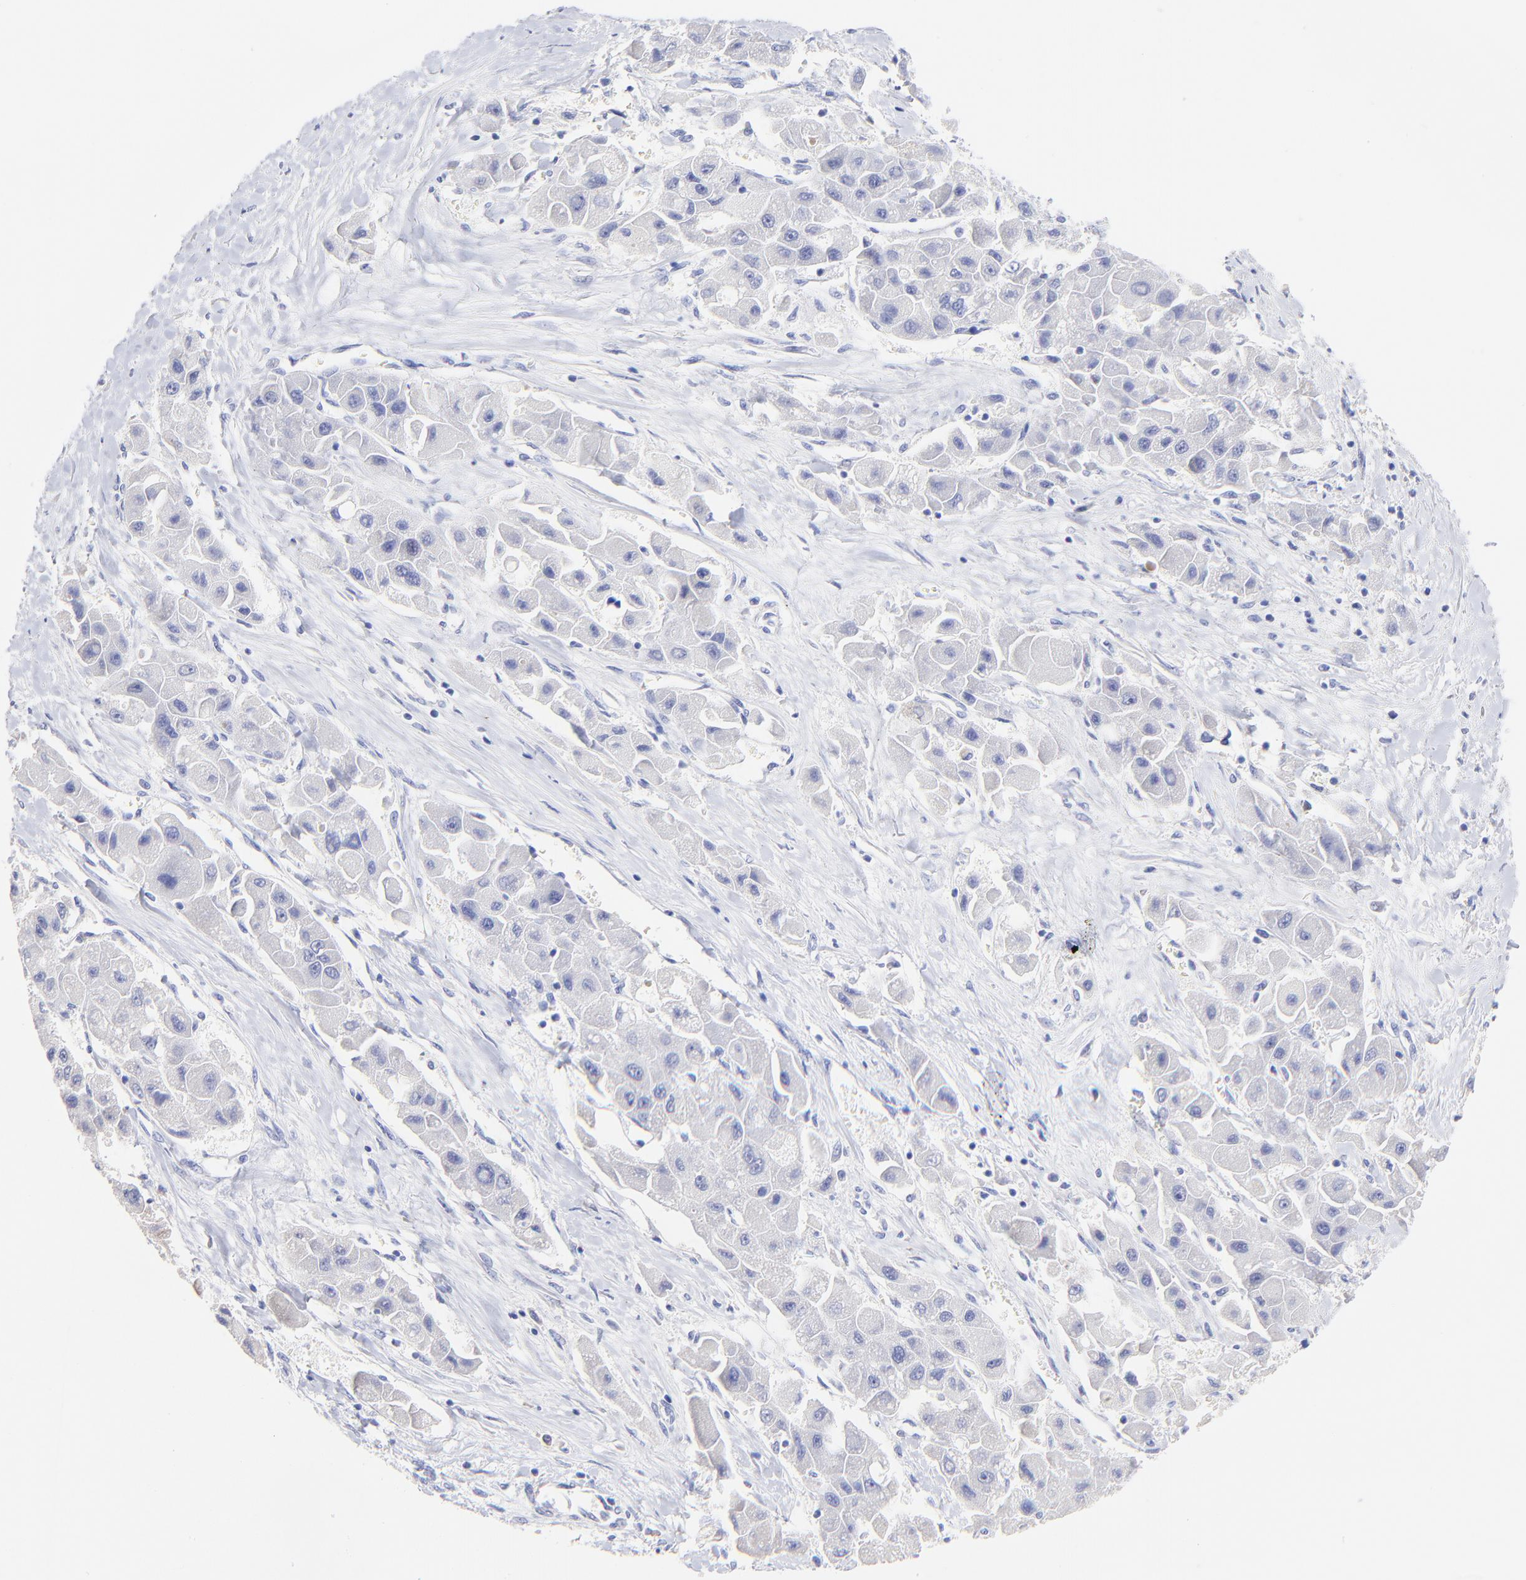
{"staining": {"intensity": "negative", "quantity": "none", "location": "none"}, "tissue": "liver cancer", "cell_type": "Tumor cells", "image_type": "cancer", "snomed": [{"axis": "morphology", "description": "Carcinoma, Hepatocellular, NOS"}, {"axis": "topography", "description": "Liver"}], "caption": "Protein analysis of liver cancer displays no significant positivity in tumor cells.", "gene": "RAB3A", "patient": {"sex": "male", "age": 24}}